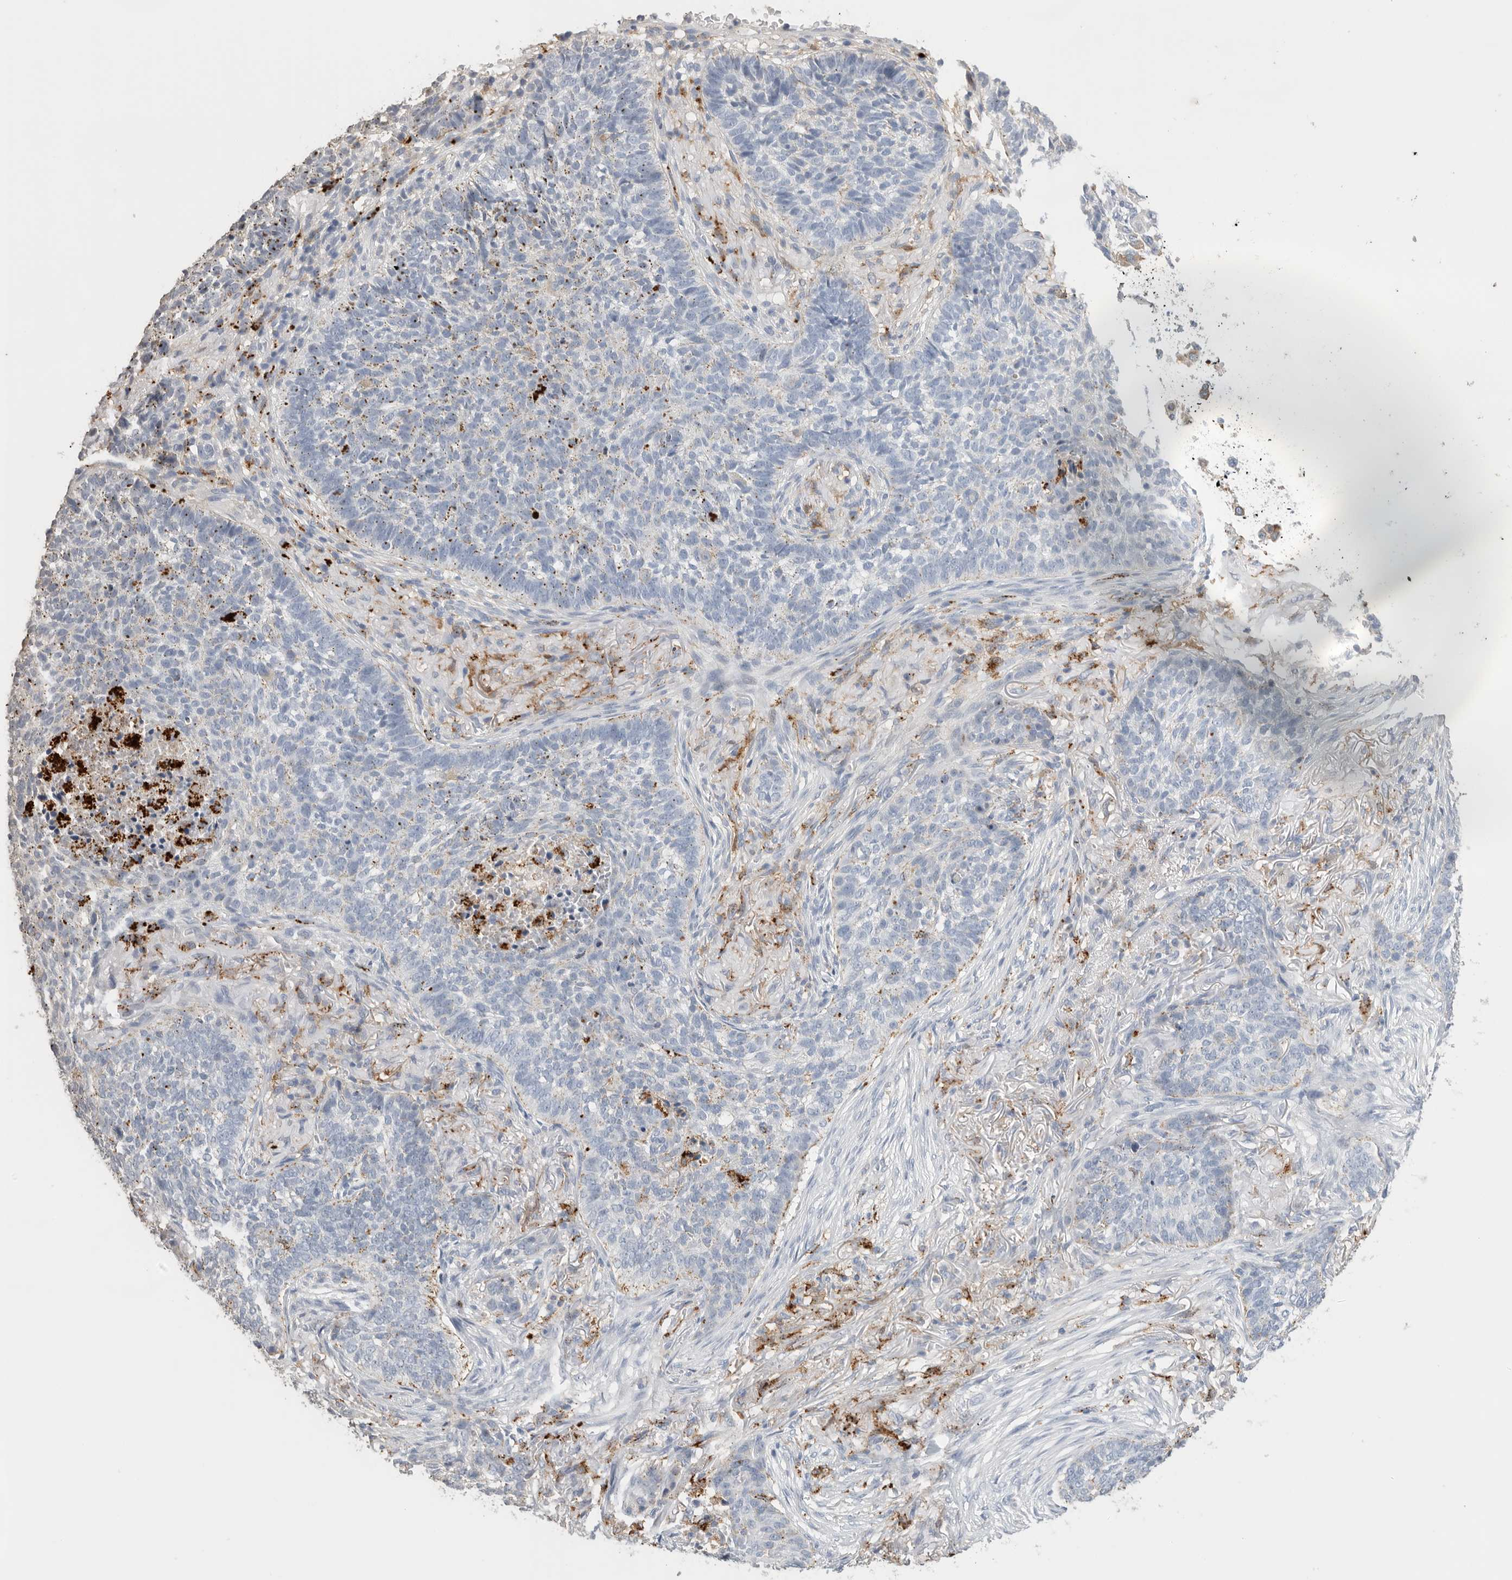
{"staining": {"intensity": "moderate", "quantity": "25%-75%", "location": "cytoplasmic/membranous"}, "tissue": "skin cancer", "cell_type": "Tumor cells", "image_type": "cancer", "snomed": [{"axis": "morphology", "description": "Basal cell carcinoma"}, {"axis": "topography", "description": "Skin"}], "caption": "Immunohistochemical staining of basal cell carcinoma (skin) displays medium levels of moderate cytoplasmic/membranous protein positivity in about 25%-75% of tumor cells.", "gene": "GGH", "patient": {"sex": "male", "age": 85}}